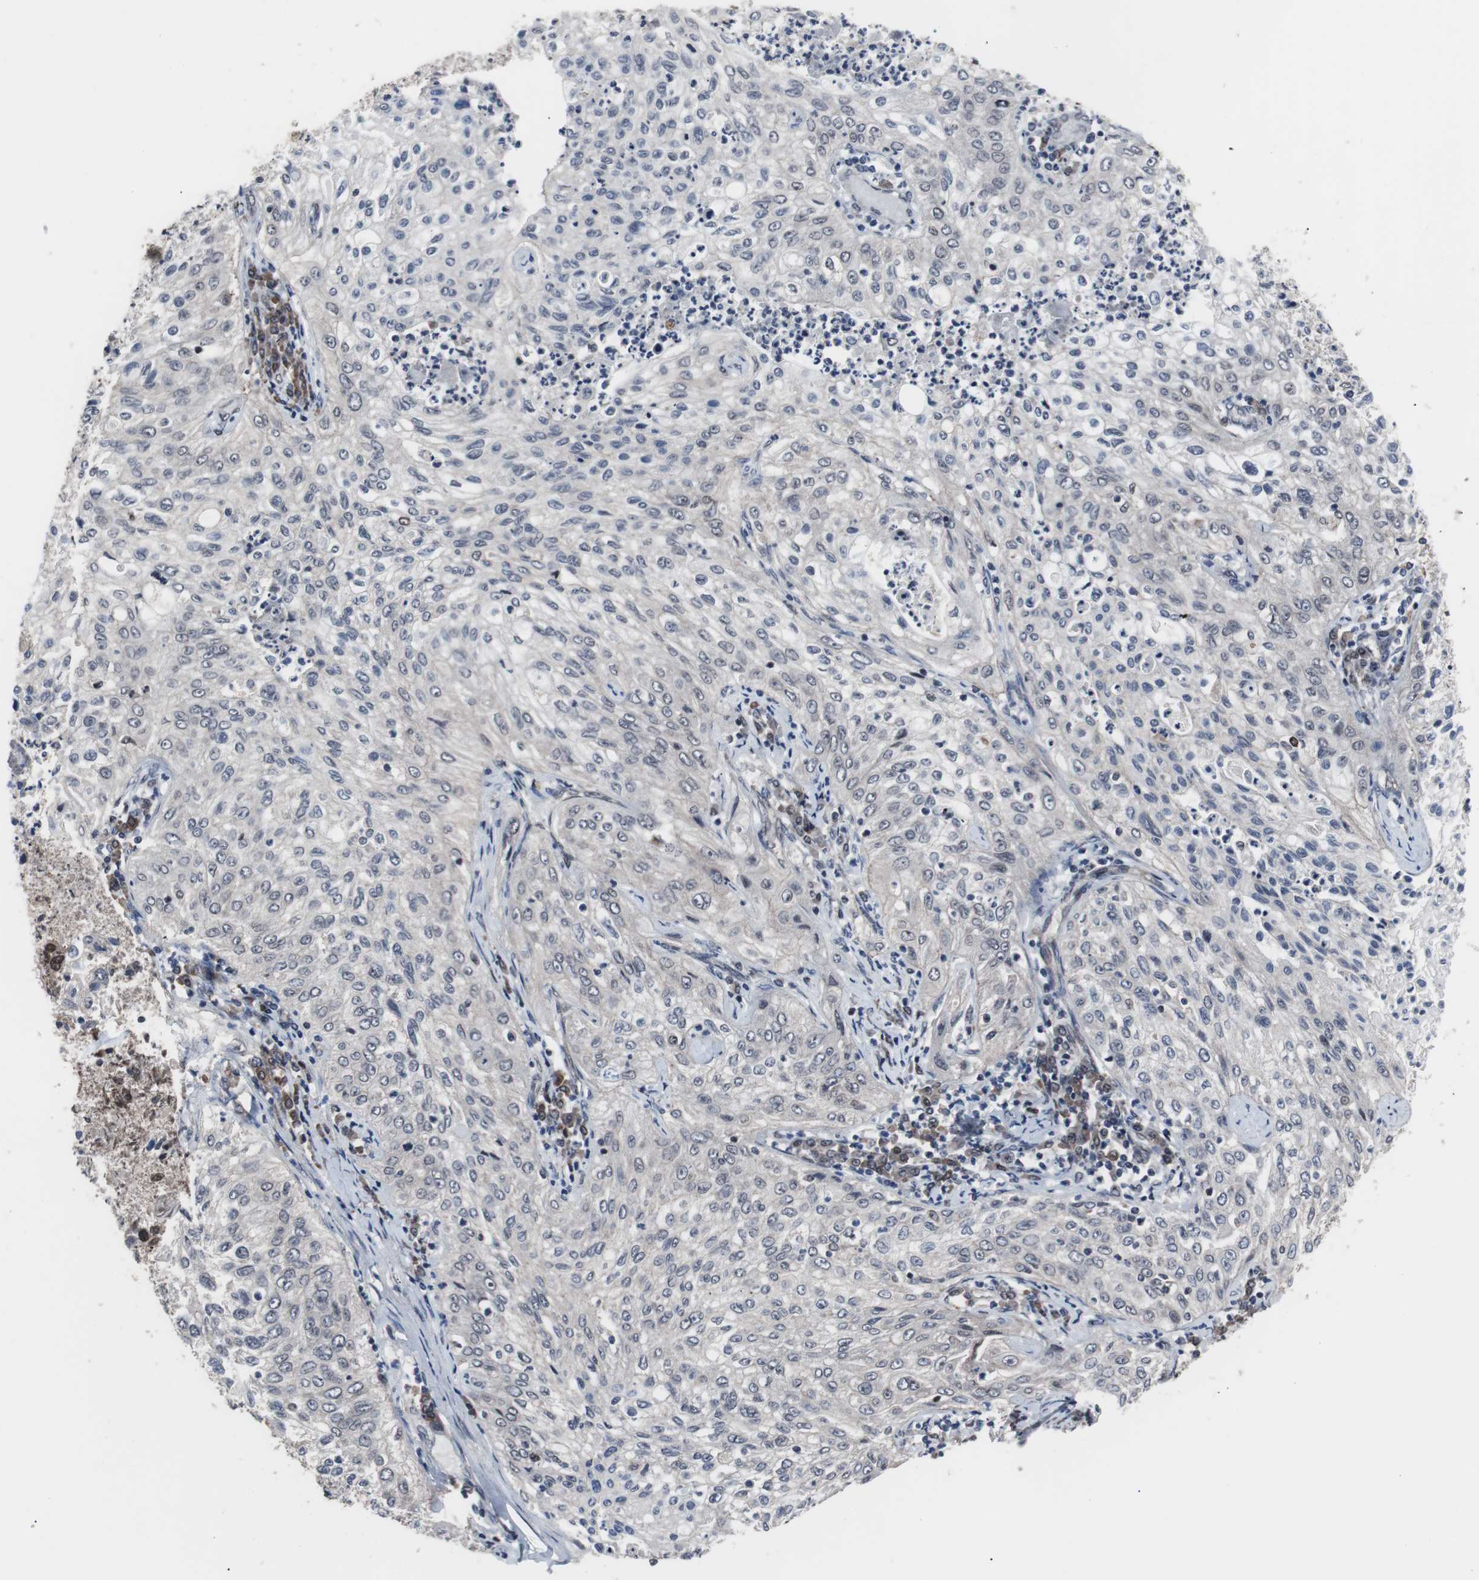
{"staining": {"intensity": "negative", "quantity": "none", "location": "none"}, "tissue": "lung cancer", "cell_type": "Tumor cells", "image_type": "cancer", "snomed": [{"axis": "morphology", "description": "Inflammation, NOS"}, {"axis": "morphology", "description": "Squamous cell carcinoma, NOS"}, {"axis": "topography", "description": "Lymph node"}, {"axis": "topography", "description": "Soft tissue"}, {"axis": "topography", "description": "Lung"}], "caption": "This is an IHC micrograph of squamous cell carcinoma (lung). There is no expression in tumor cells.", "gene": "GTF2F2", "patient": {"sex": "male", "age": 66}}